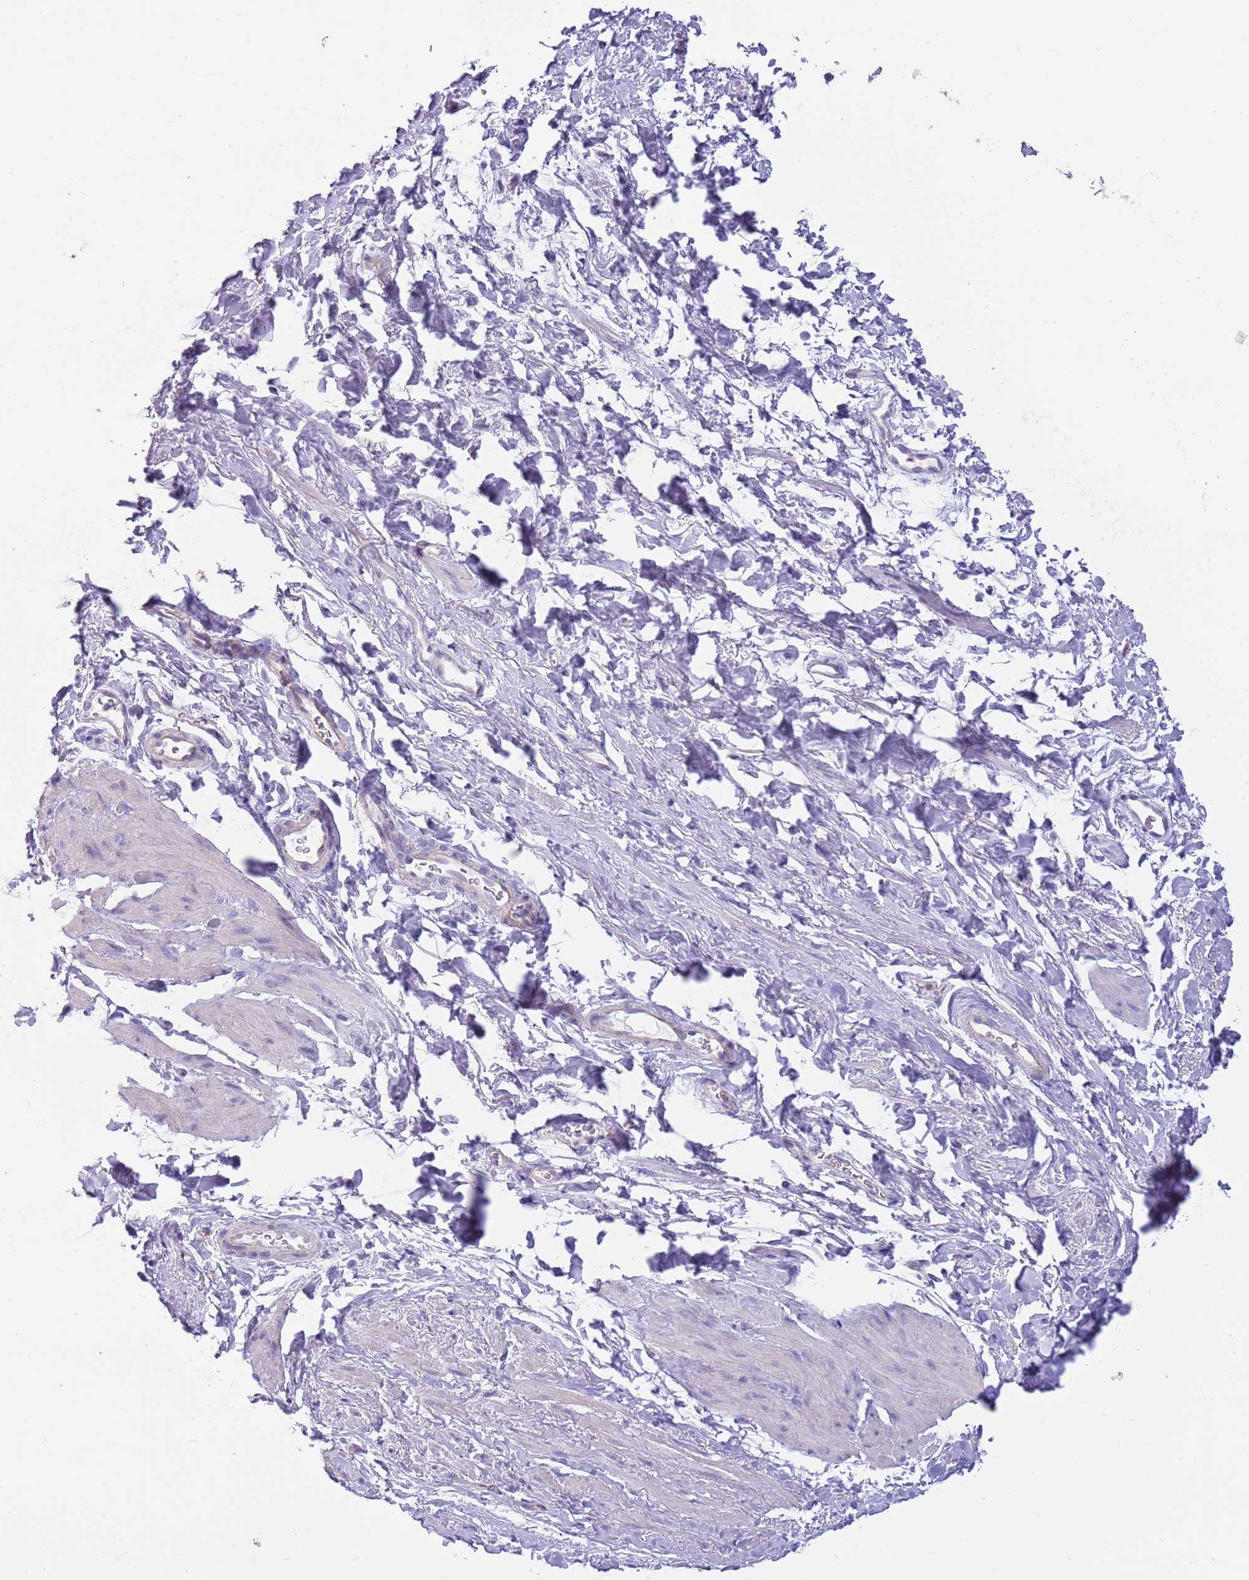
{"staining": {"intensity": "negative", "quantity": "none", "location": "none"}, "tissue": "smooth muscle", "cell_type": "Smooth muscle cells", "image_type": "normal", "snomed": [{"axis": "morphology", "description": "Normal tissue, NOS"}, {"axis": "topography", "description": "Smooth muscle"}, {"axis": "topography", "description": "Peripheral nerve tissue"}], "caption": "Immunohistochemistry photomicrograph of unremarkable smooth muscle stained for a protein (brown), which shows no positivity in smooth muscle cells.", "gene": "TSGA13", "patient": {"sex": "male", "age": 69}}